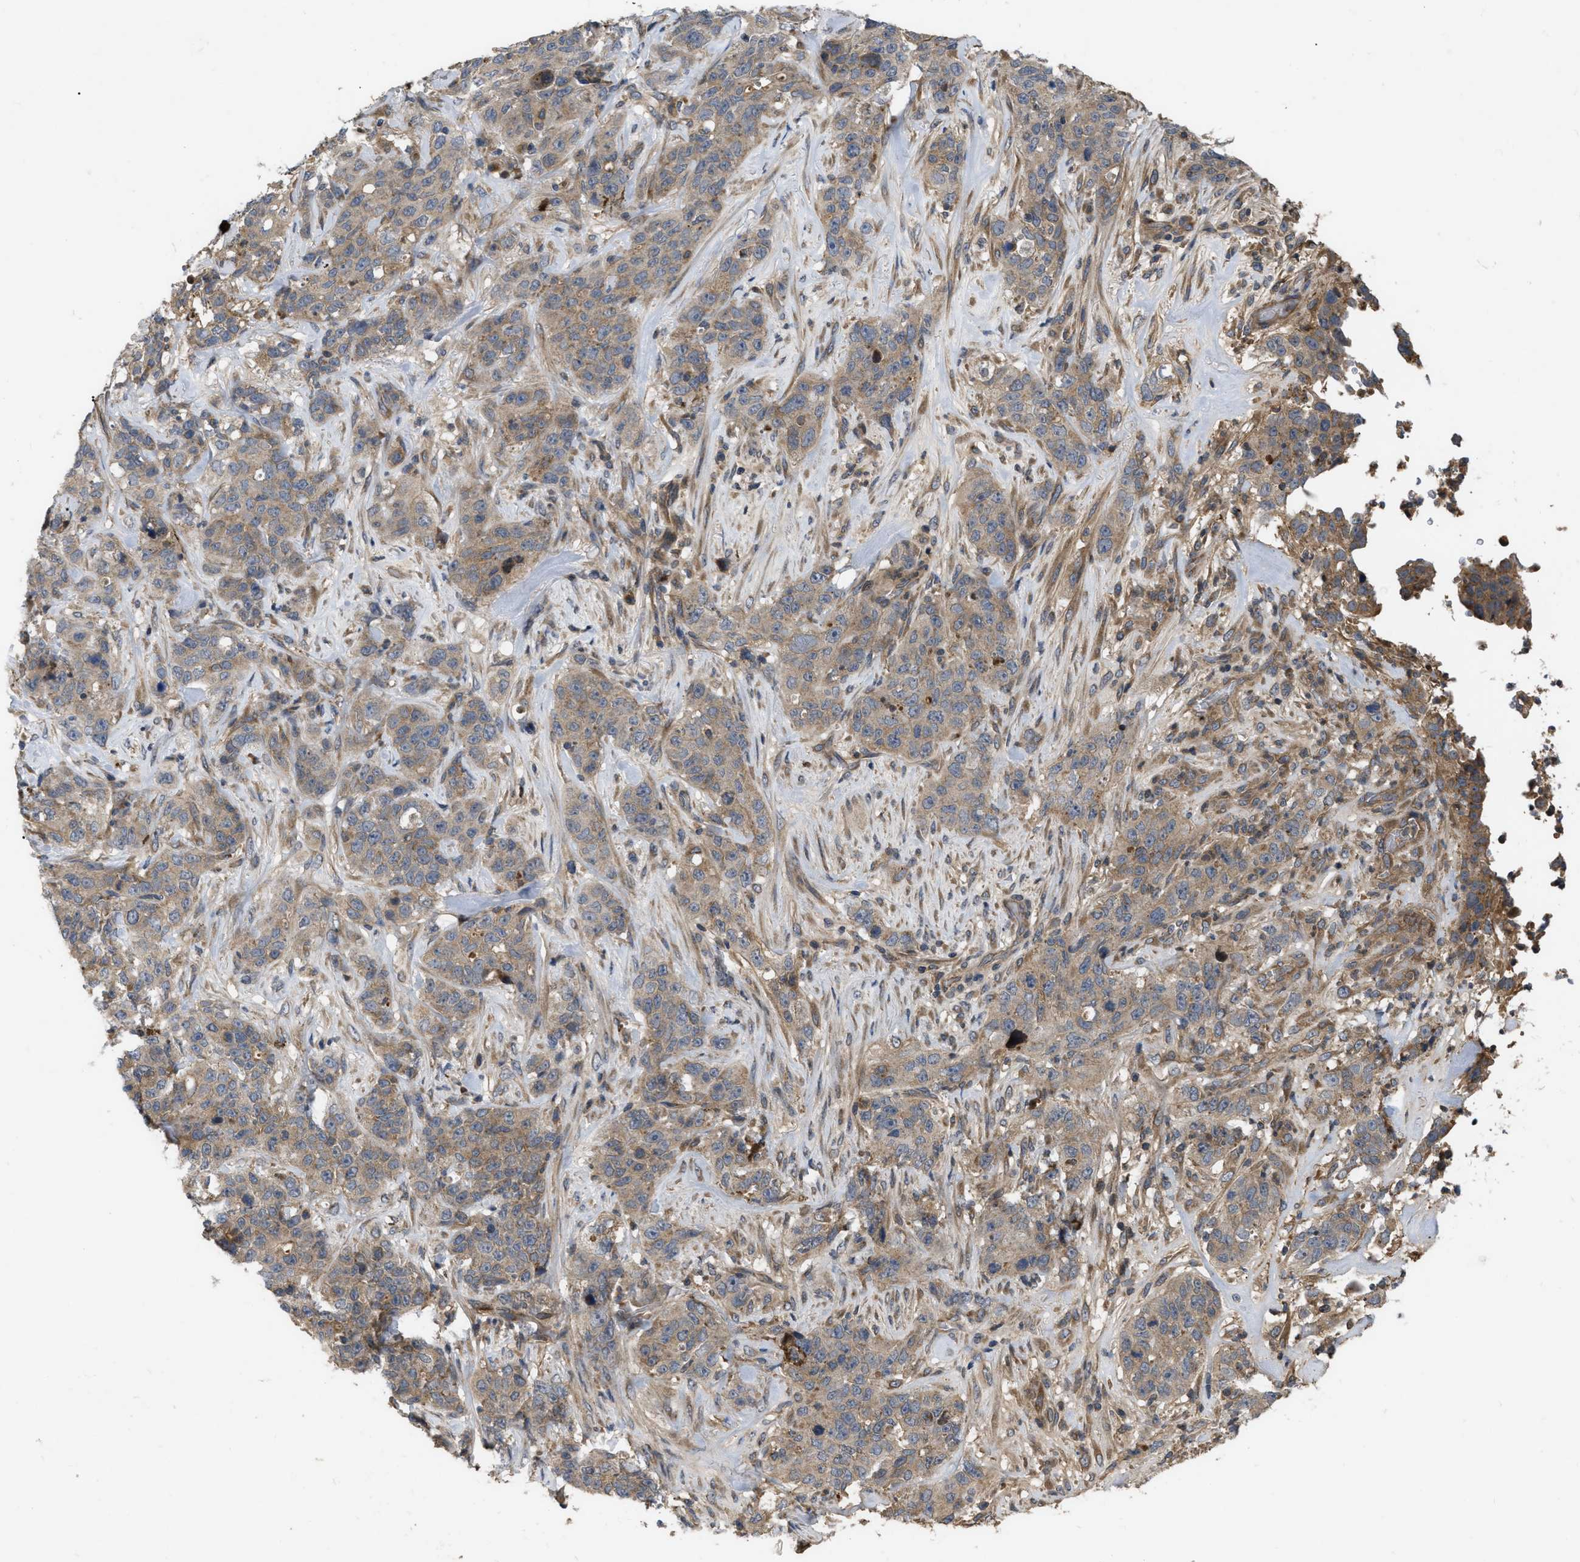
{"staining": {"intensity": "moderate", "quantity": ">75%", "location": "cytoplasmic/membranous"}, "tissue": "stomach cancer", "cell_type": "Tumor cells", "image_type": "cancer", "snomed": [{"axis": "morphology", "description": "Adenocarcinoma, NOS"}, {"axis": "topography", "description": "Stomach"}], "caption": "Immunohistochemistry (IHC) staining of adenocarcinoma (stomach), which reveals medium levels of moderate cytoplasmic/membranous expression in approximately >75% of tumor cells indicating moderate cytoplasmic/membranous protein positivity. The staining was performed using DAB (3,3'-diaminobenzidine) (brown) for protein detection and nuclei were counterstained in hematoxylin (blue).", "gene": "RAB2A", "patient": {"sex": "male", "age": 48}}